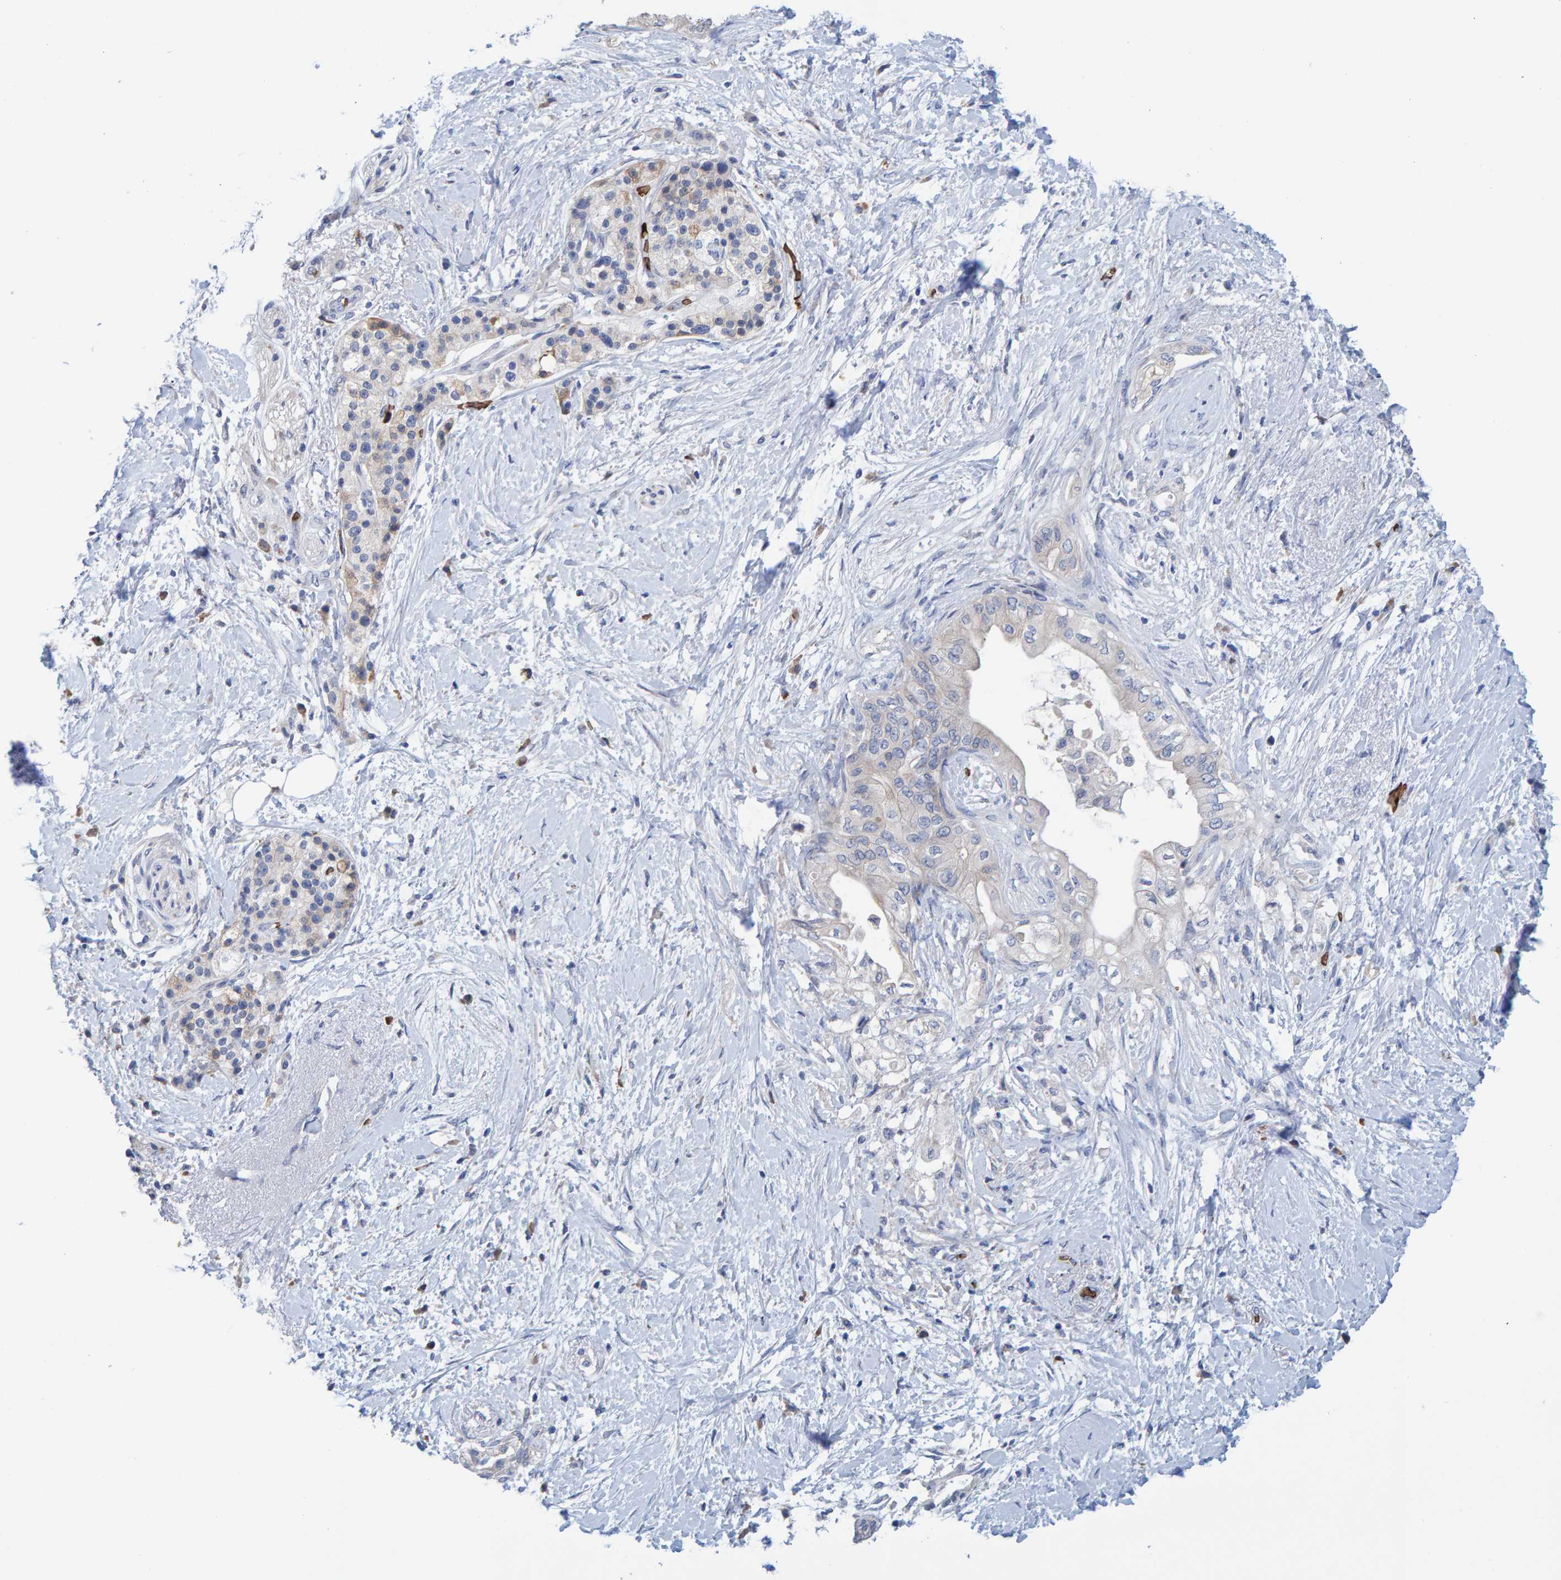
{"staining": {"intensity": "weak", "quantity": "25%-75%", "location": "cytoplasmic/membranous"}, "tissue": "pancreatic cancer", "cell_type": "Tumor cells", "image_type": "cancer", "snomed": [{"axis": "morphology", "description": "Normal tissue, NOS"}, {"axis": "morphology", "description": "Adenocarcinoma, NOS"}, {"axis": "topography", "description": "Pancreas"}, {"axis": "topography", "description": "Duodenum"}], "caption": "Tumor cells demonstrate weak cytoplasmic/membranous expression in approximately 25%-75% of cells in pancreatic adenocarcinoma. (Brightfield microscopy of DAB IHC at high magnification).", "gene": "VPS9D1", "patient": {"sex": "female", "age": 60}}